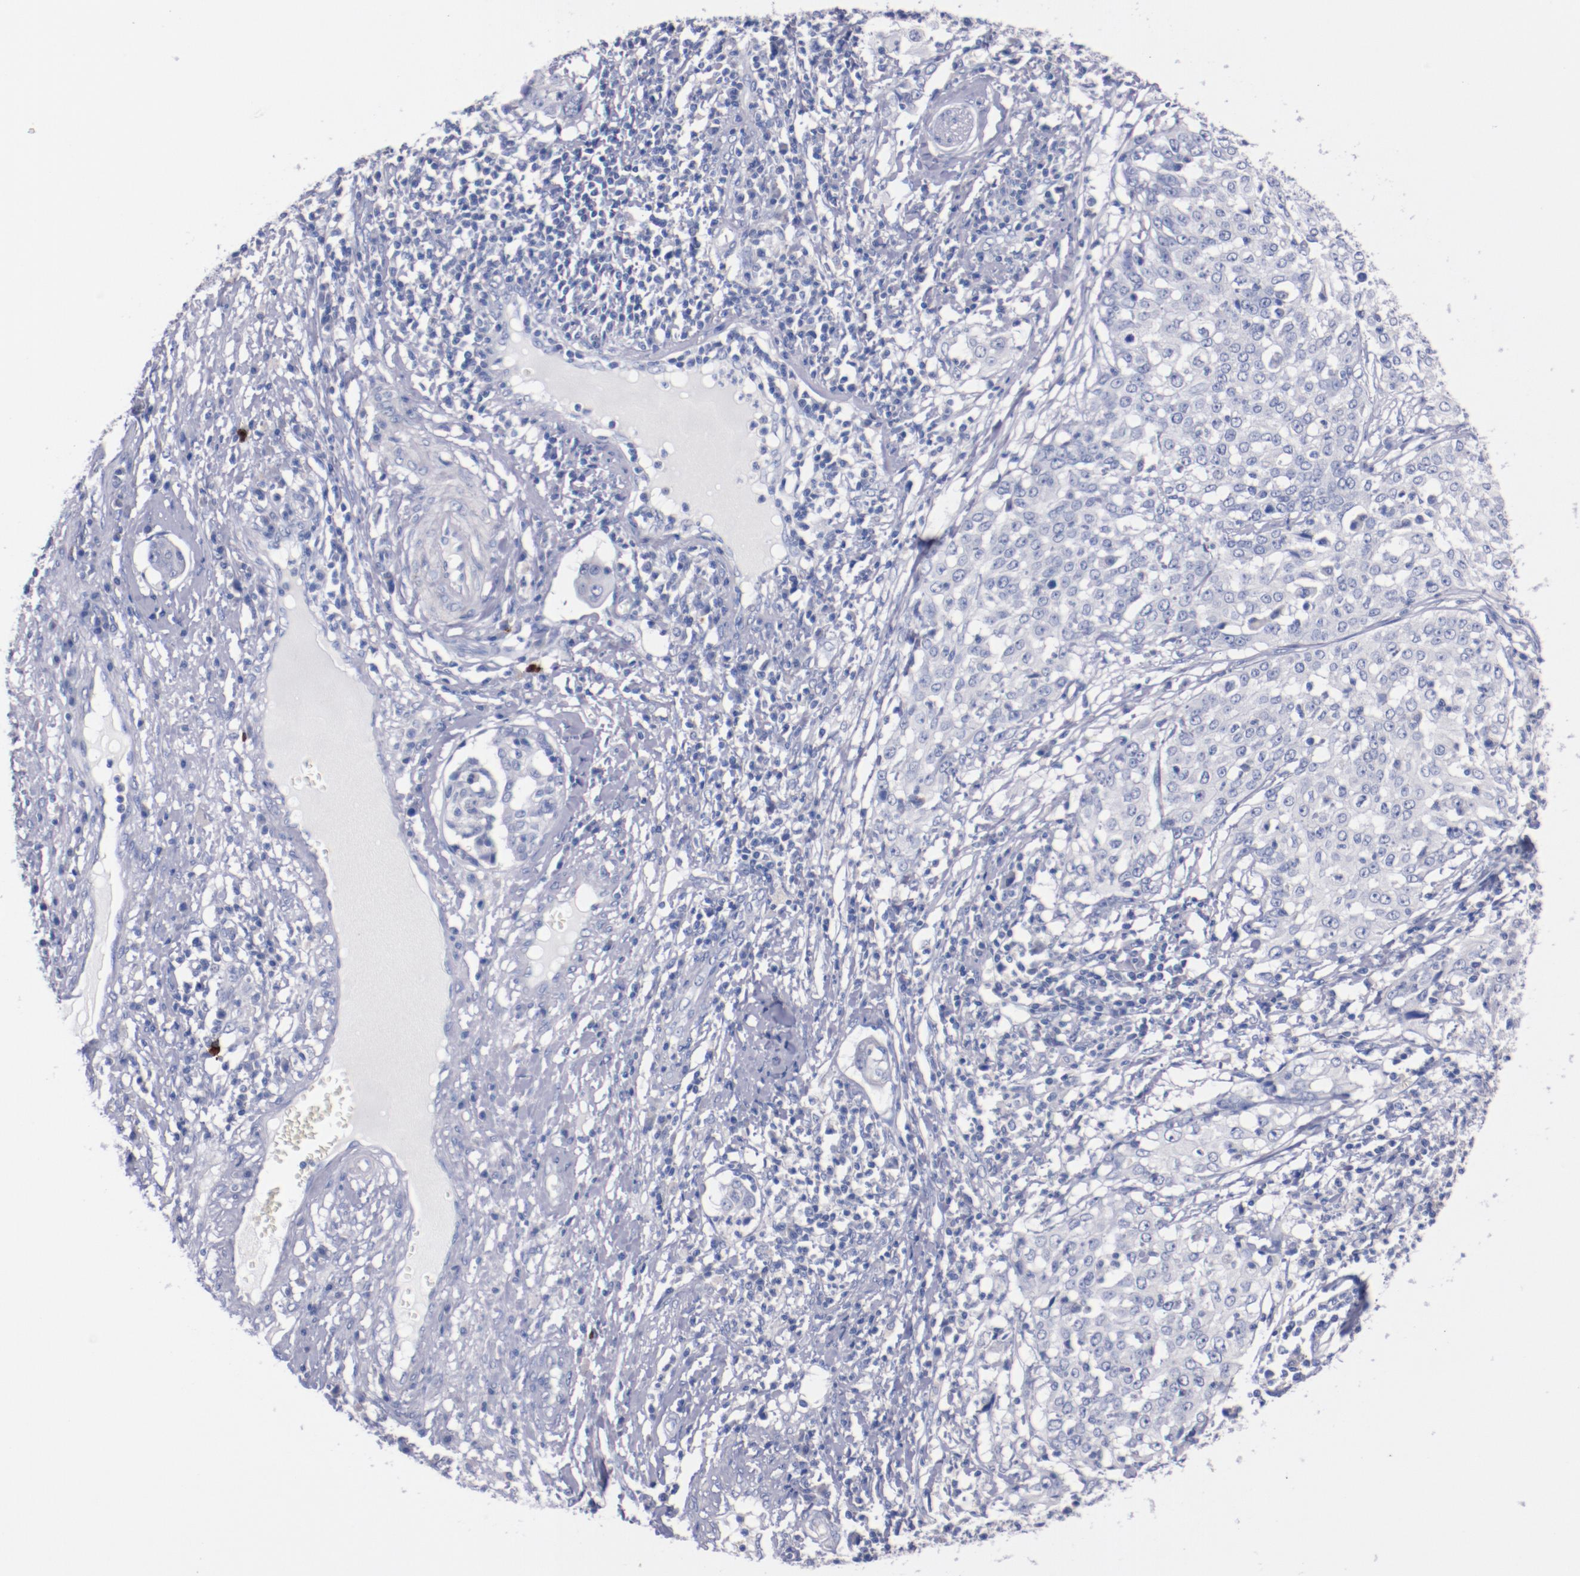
{"staining": {"intensity": "negative", "quantity": "none", "location": "none"}, "tissue": "cervical cancer", "cell_type": "Tumor cells", "image_type": "cancer", "snomed": [{"axis": "morphology", "description": "Squamous cell carcinoma, NOS"}, {"axis": "topography", "description": "Cervix"}], "caption": "High magnification brightfield microscopy of cervical squamous cell carcinoma stained with DAB (3,3'-diaminobenzidine) (brown) and counterstained with hematoxylin (blue): tumor cells show no significant positivity.", "gene": "CNTNAP2", "patient": {"sex": "female", "age": 39}}